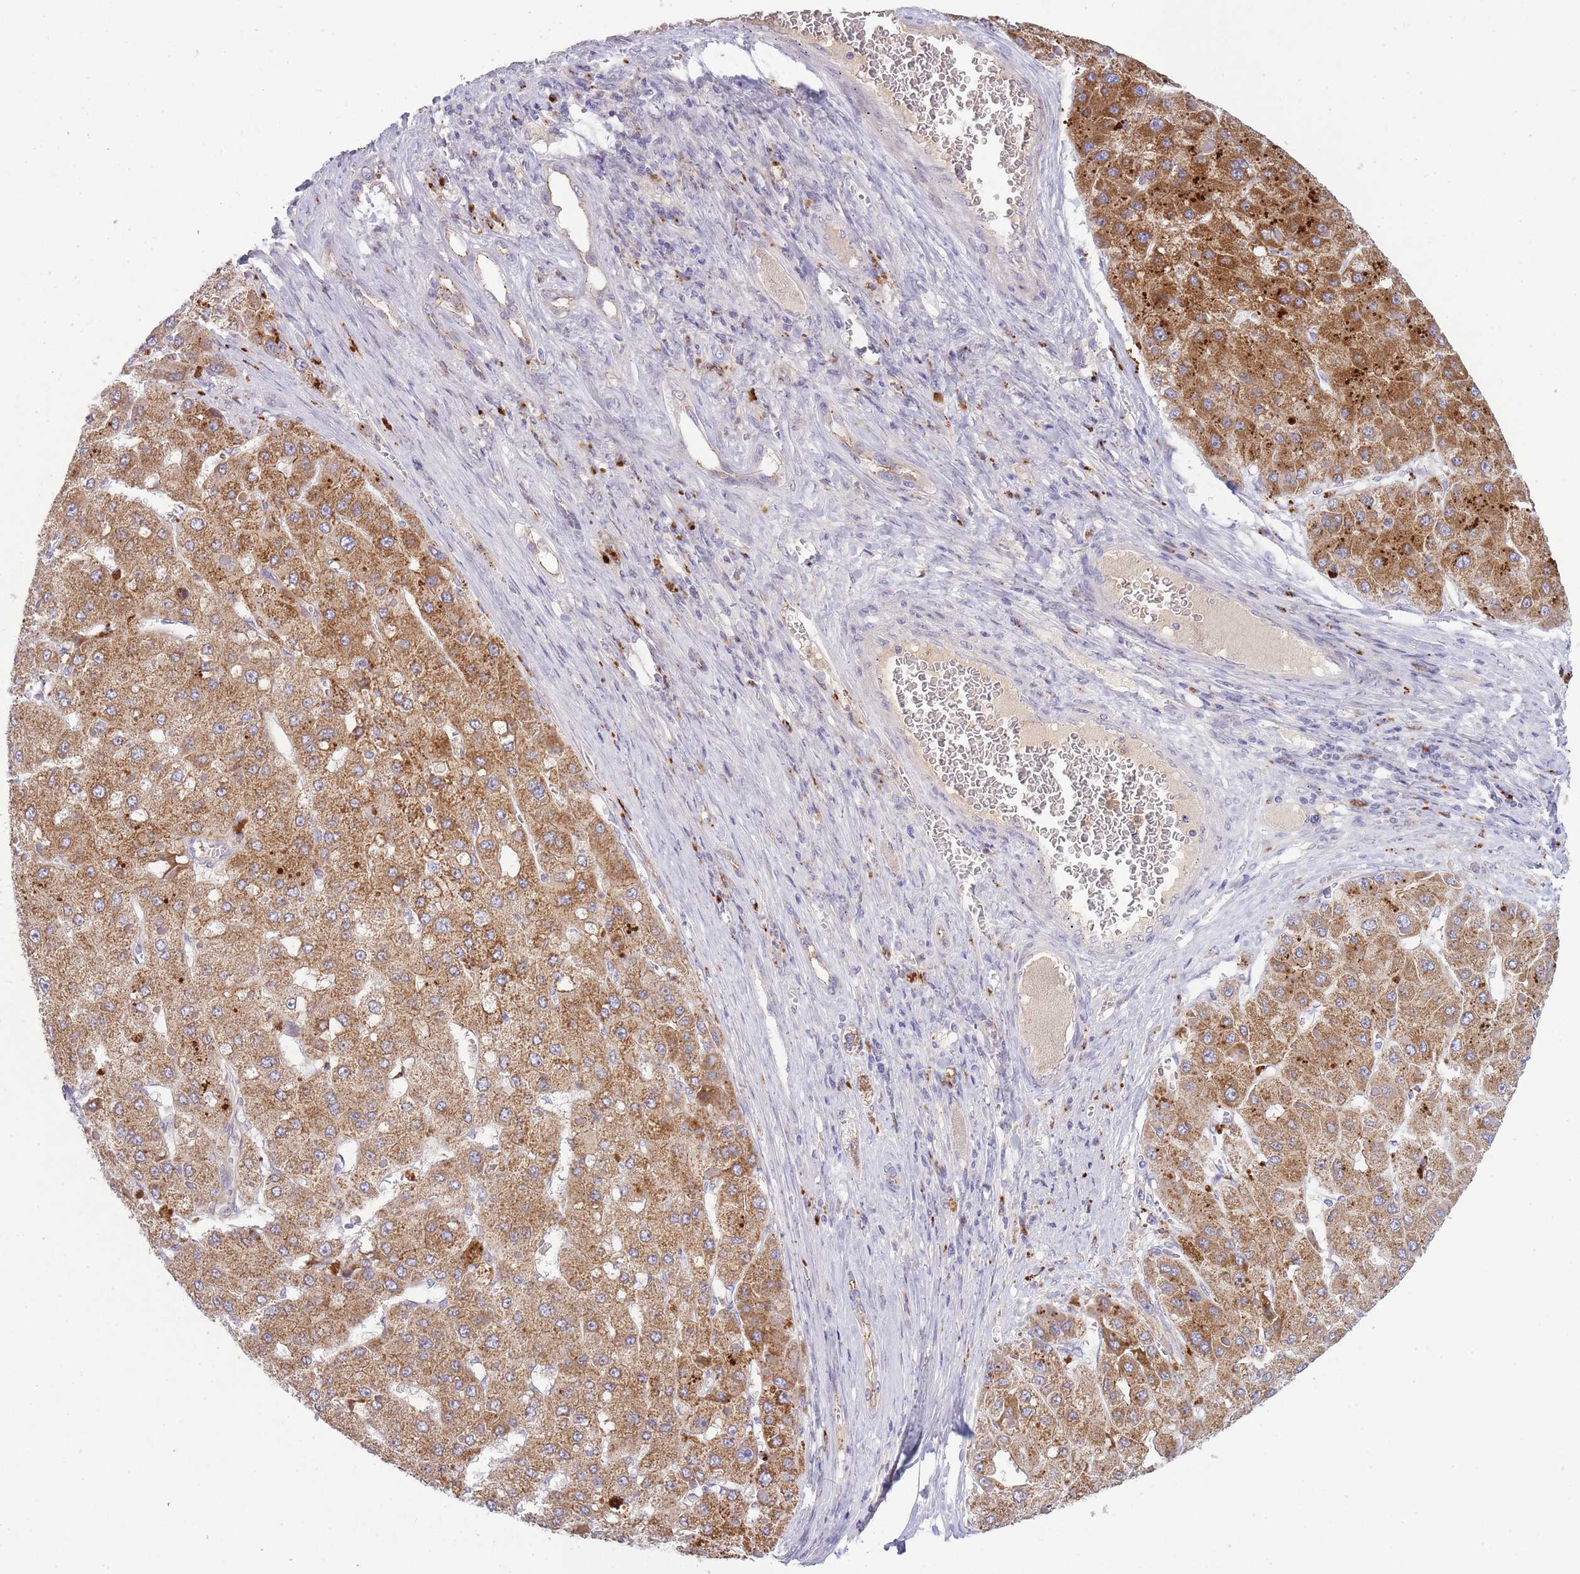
{"staining": {"intensity": "moderate", "quantity": ">75%", "location": "cytoplasmic/membranous"}, "tissue": "liver cancer", "cell_type": "Tumor cells", "image_type": "cancer", "snomed": [{"axis": "morphology", "description": "Carcinoma, Hepatocellular, NOS"}, {"axis": "topography", "description": "Liver"}], "caption": "Immunohistochemical staining of liver cancer exhibits medium levels of moderate cytoplasmic/membranous protein positivity in approximately >75% of tumor cells.", "gene": "TRIM61", "patient": {"sex": "female", "age": 73}}